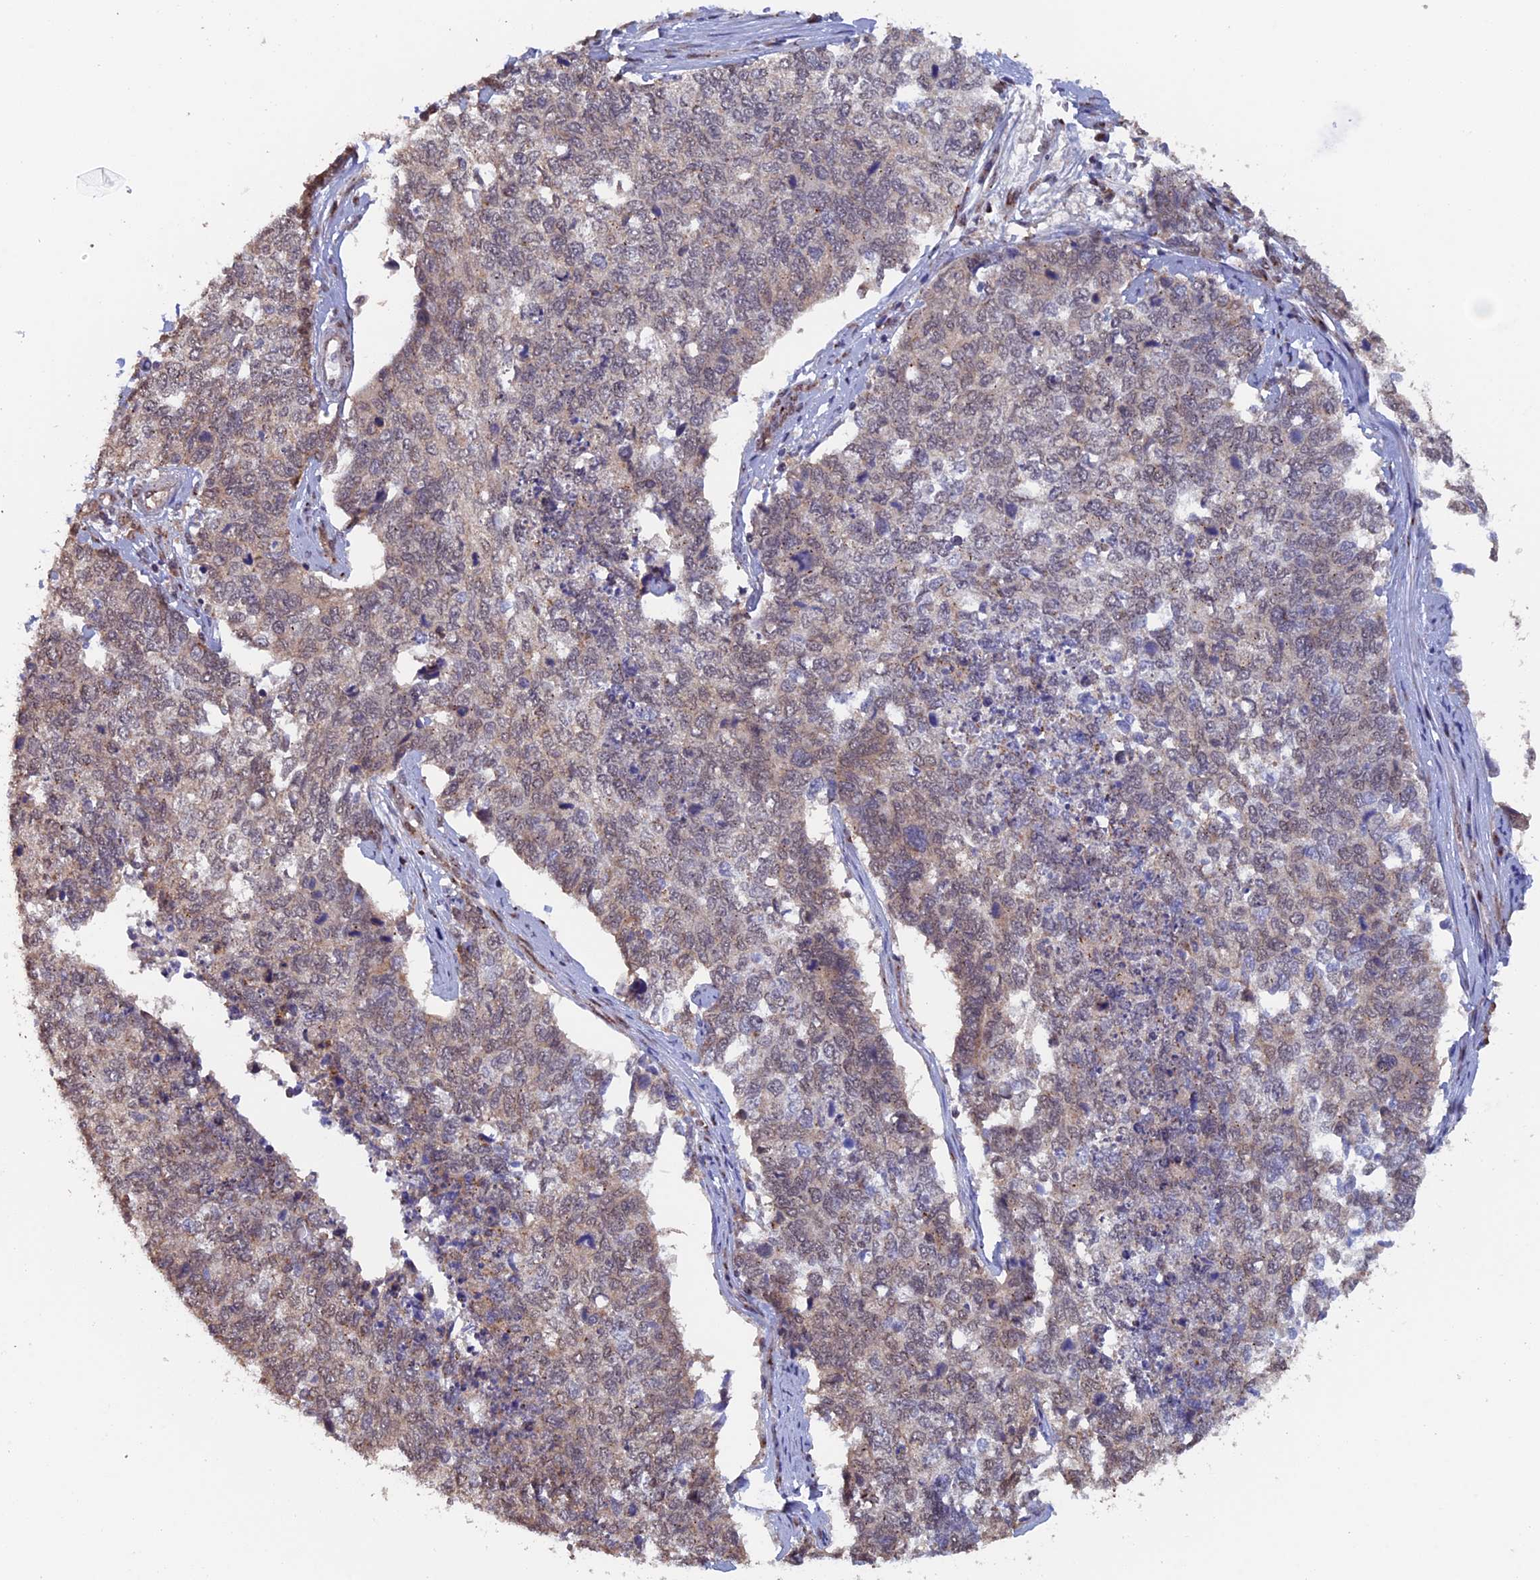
{"staining": {"intensity": "weak", "quantity": "25%-75%", "location": "cytoplasmic/membranous,nuclear"}, "tissue": "cervical cancer", "cell_type": "Tumor cells", "image_type": "cancer", "snomed": [{"axis": "morphology", "description": "Squamous cell carcinoma, NOS"}, {"axis": "topography", "description": "Cervix"}], "caption": "Human cervical squamous cell carcinoma stained for a protein (brown) exhibits weak cytoplasmic/membranous and nuclear positive expression in about 25%-75% of tumor cells.", "gene": "PIGQ", "patient": {"sex": "female", "age": 63}}